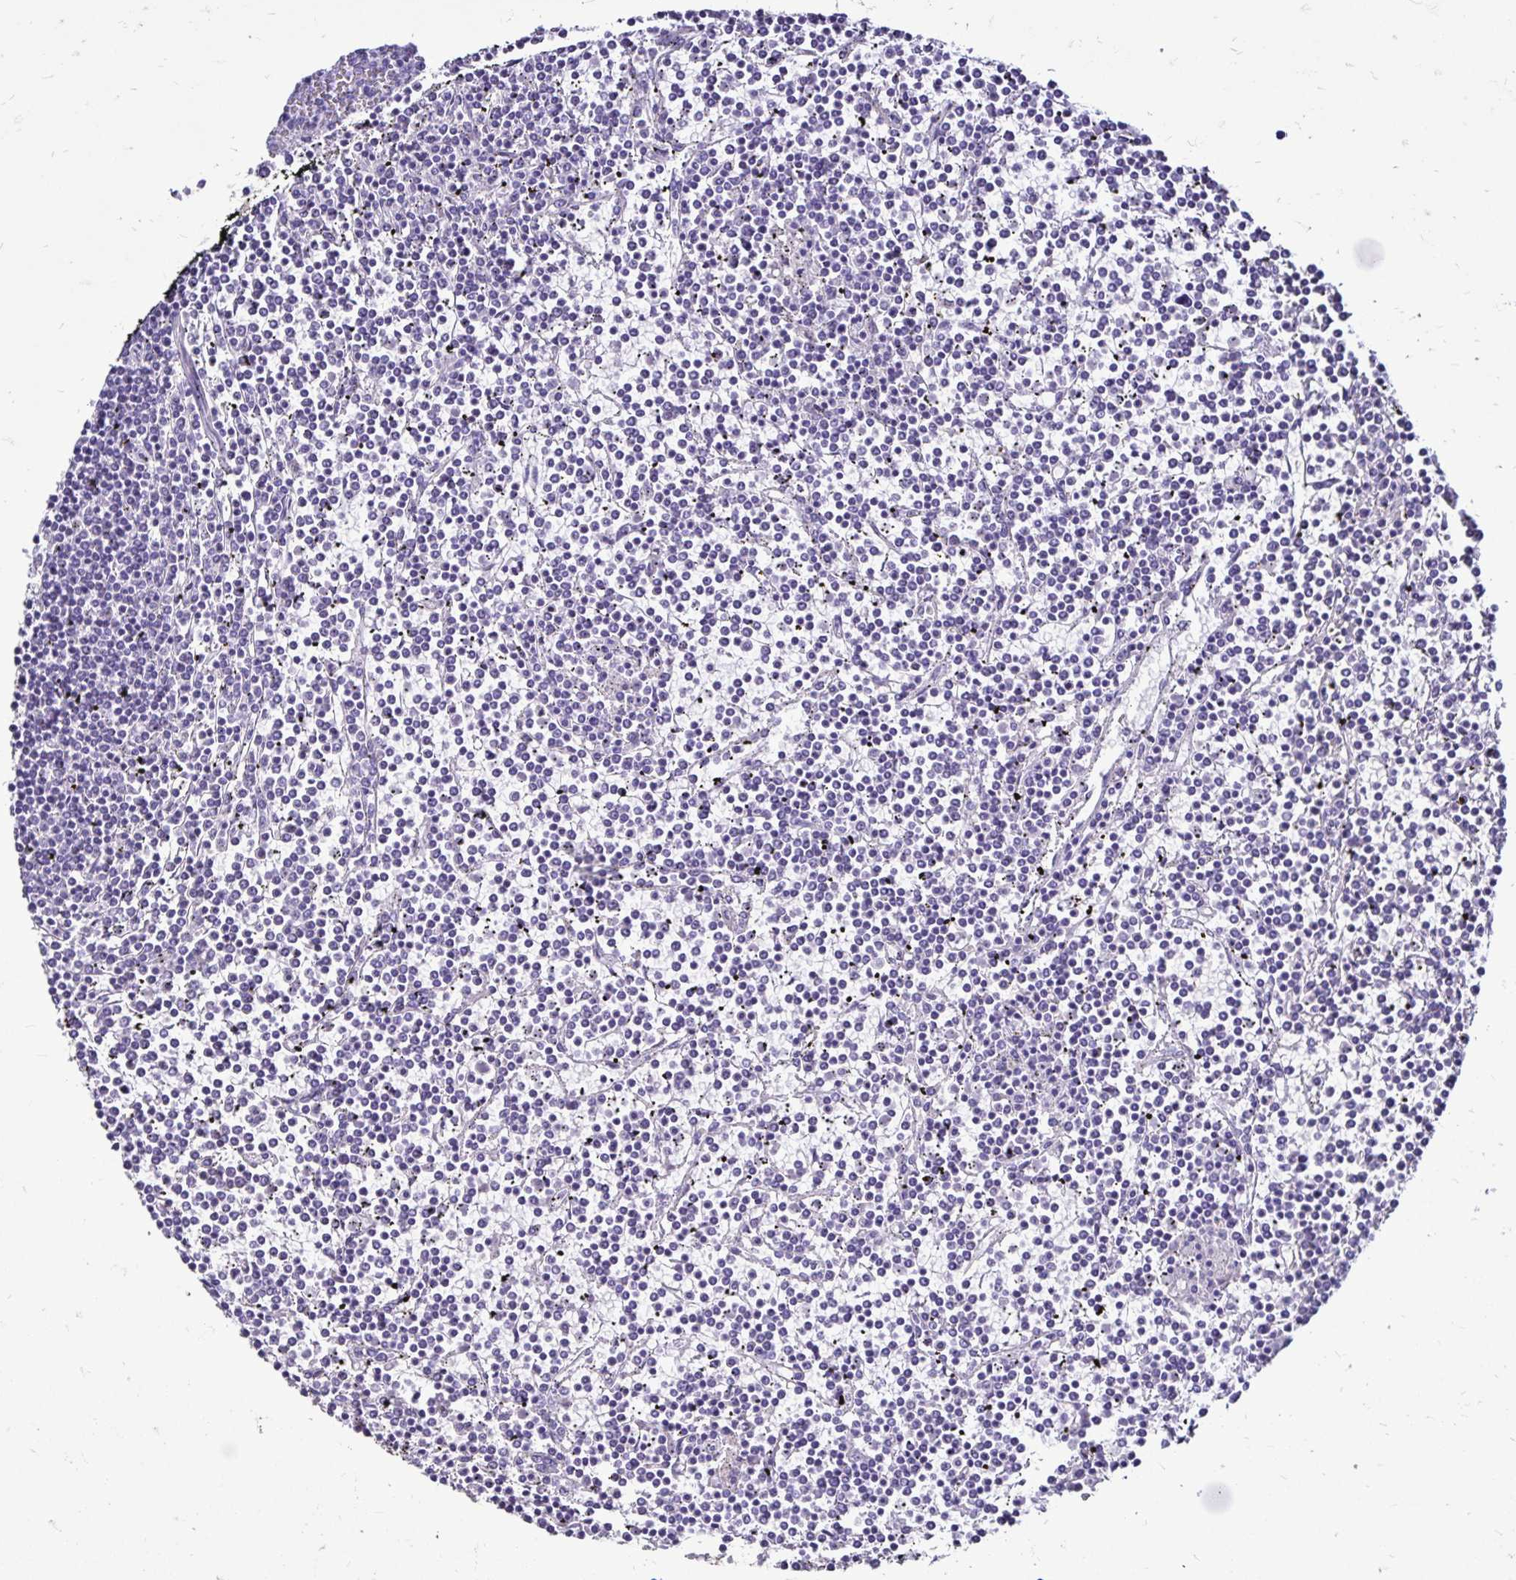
{"staining": {"intensity": "negative", "quantity": "none", "location": "none"}, "tissue": "lymphoma", "cell_type": "Tumor cells", "image_type": "cancer", "snomed": [{"axis": "morphology", "description": "Malignant lymphoma, non-Hodgkin's type, Low grade"}, {"axis": "topography", "description": "Spleen"}], "caption": "Tumor cells are negative for protein expression in human lymphoma.", "gene": "EVPL", "patient": {"sex": "female", "age": 19}}